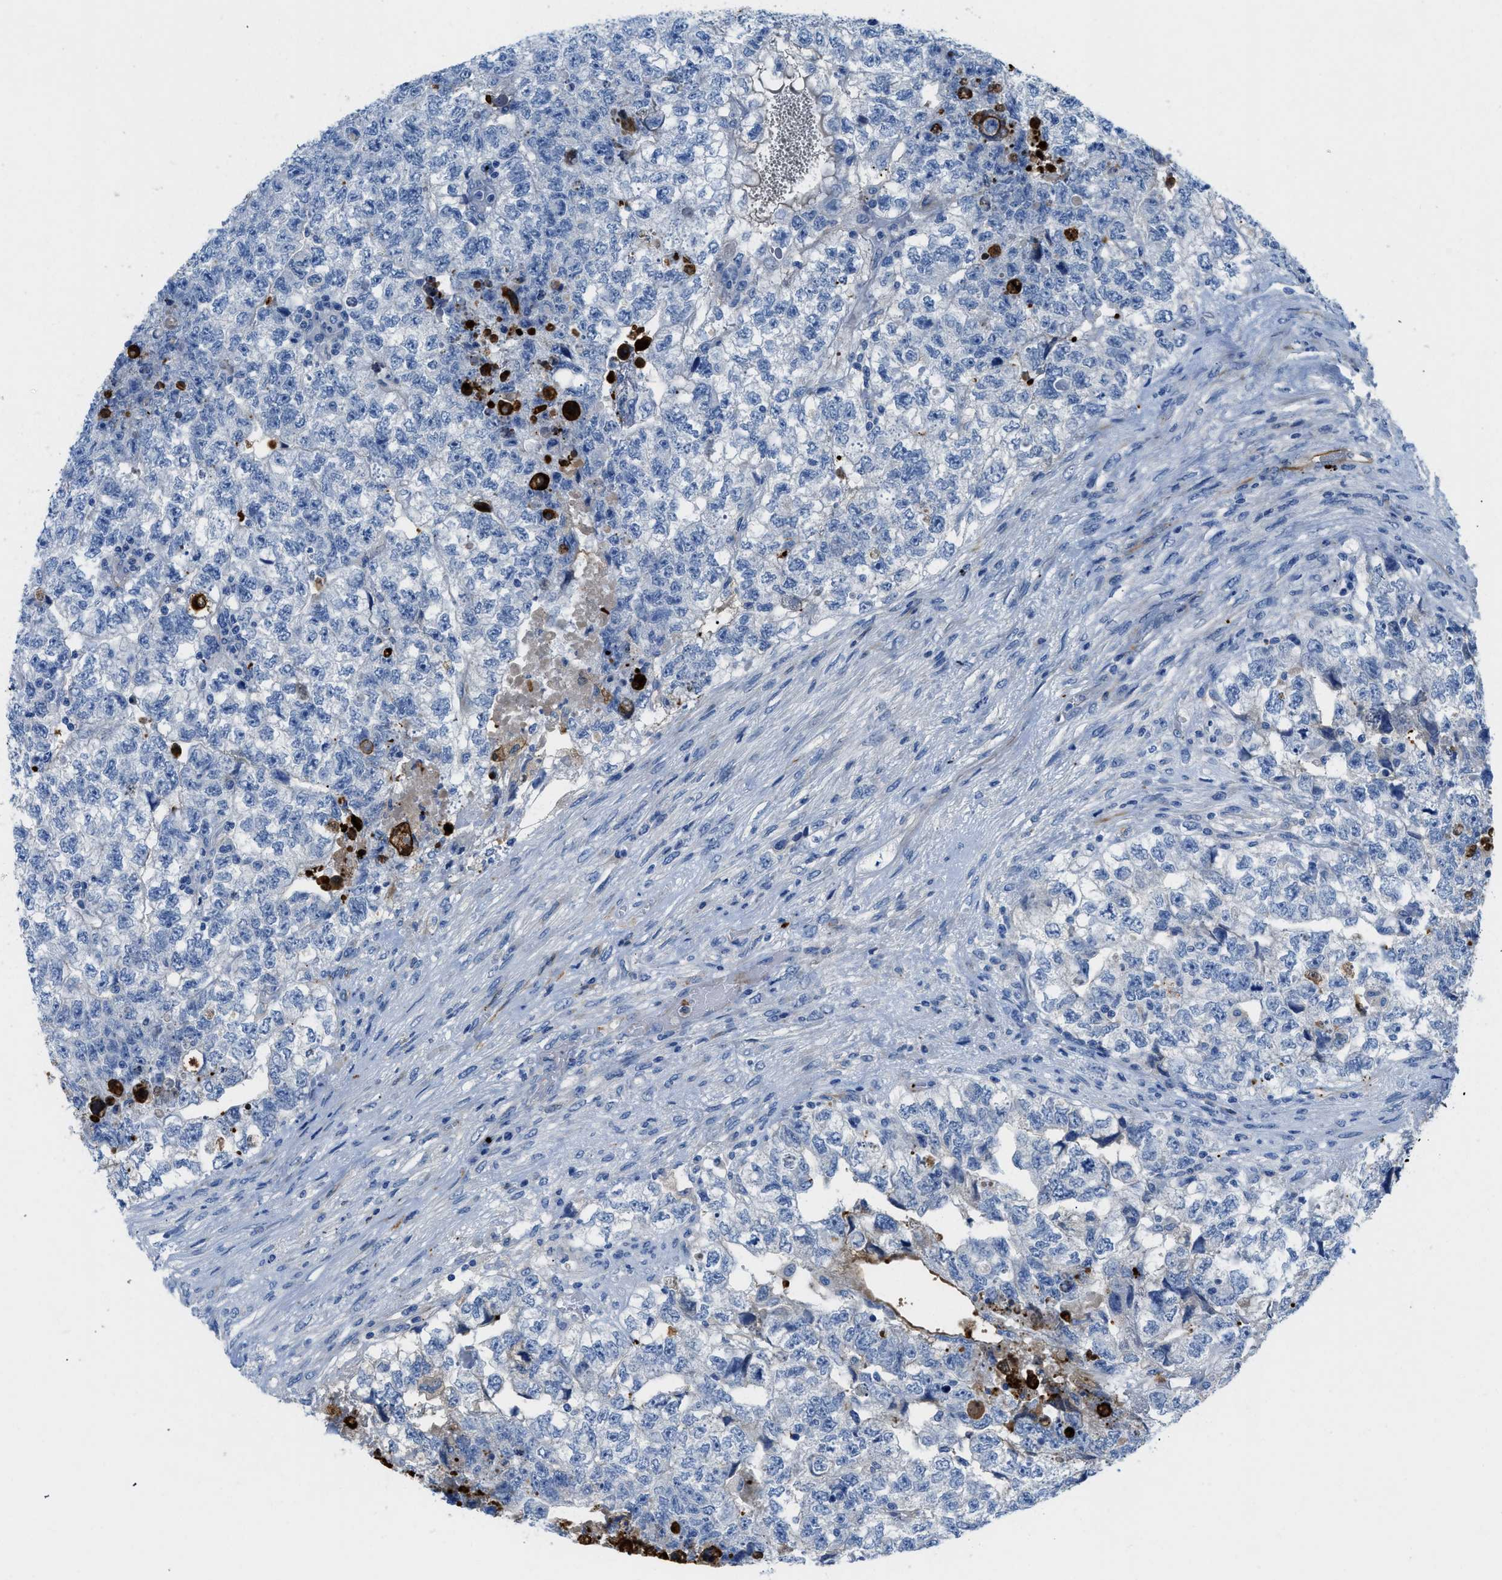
{"staining": {"intensity": "negative", "quantity": "none", "location": "none"}, "tissue": "testis cancer", "cell_type": "Tumor cells", "image_type": "cancer", "snomed": [{"axis": "morphology", "description": "Carcinoma, Embryonal, NOS"}, {"axis": "topography", "description": "Testis"}], "caption": "Image shows no protein expression in tumor cells of testis cancer (embryonal carcinoma) tissue. (DAB (3,3'-diaminobenzidine) IHC visualized using brightfield microscopy, high magnification).", "gene": "XCR1", "patient": {"sex": "male", "age": 36}}